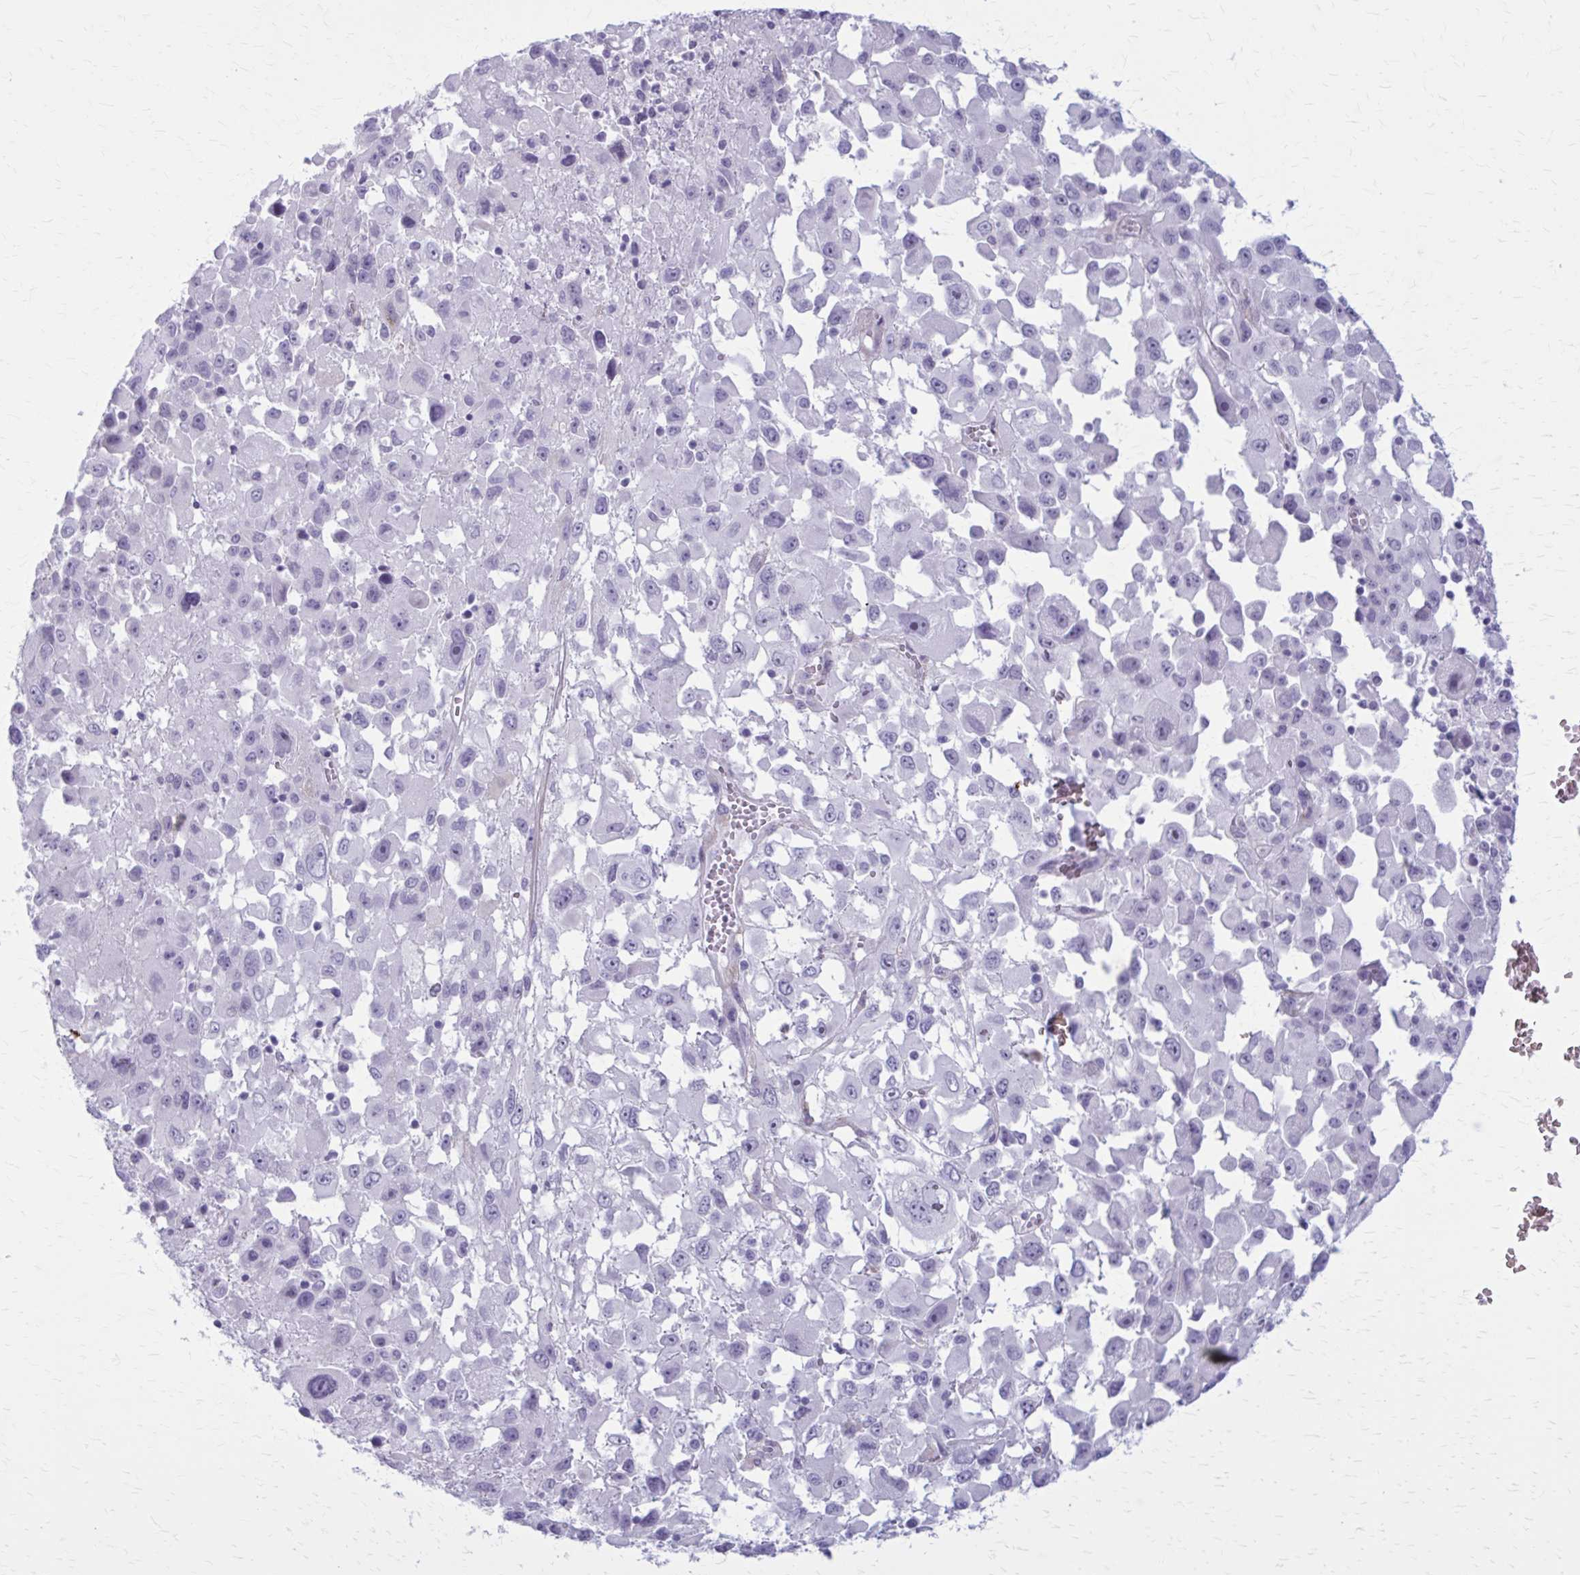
{"staining": {"intensity": "negative", "quantity": "none", "location": "none"}, "tissue": "melanoma", "cell_type": "Tumor cells", "image_type": "cancer", "snomed": [{"axis": "morphology", "description": "Malignant melanoma, Metastatic site"}, {"axis": "topography", "description": "Soft tissue"}], "caption": "A histopathology image of human malignant melanoma (metastatic site) is negative for staining in tumor cells.", "gene": "AKAP12", "patient": {"sex": "male", "age": 50}}